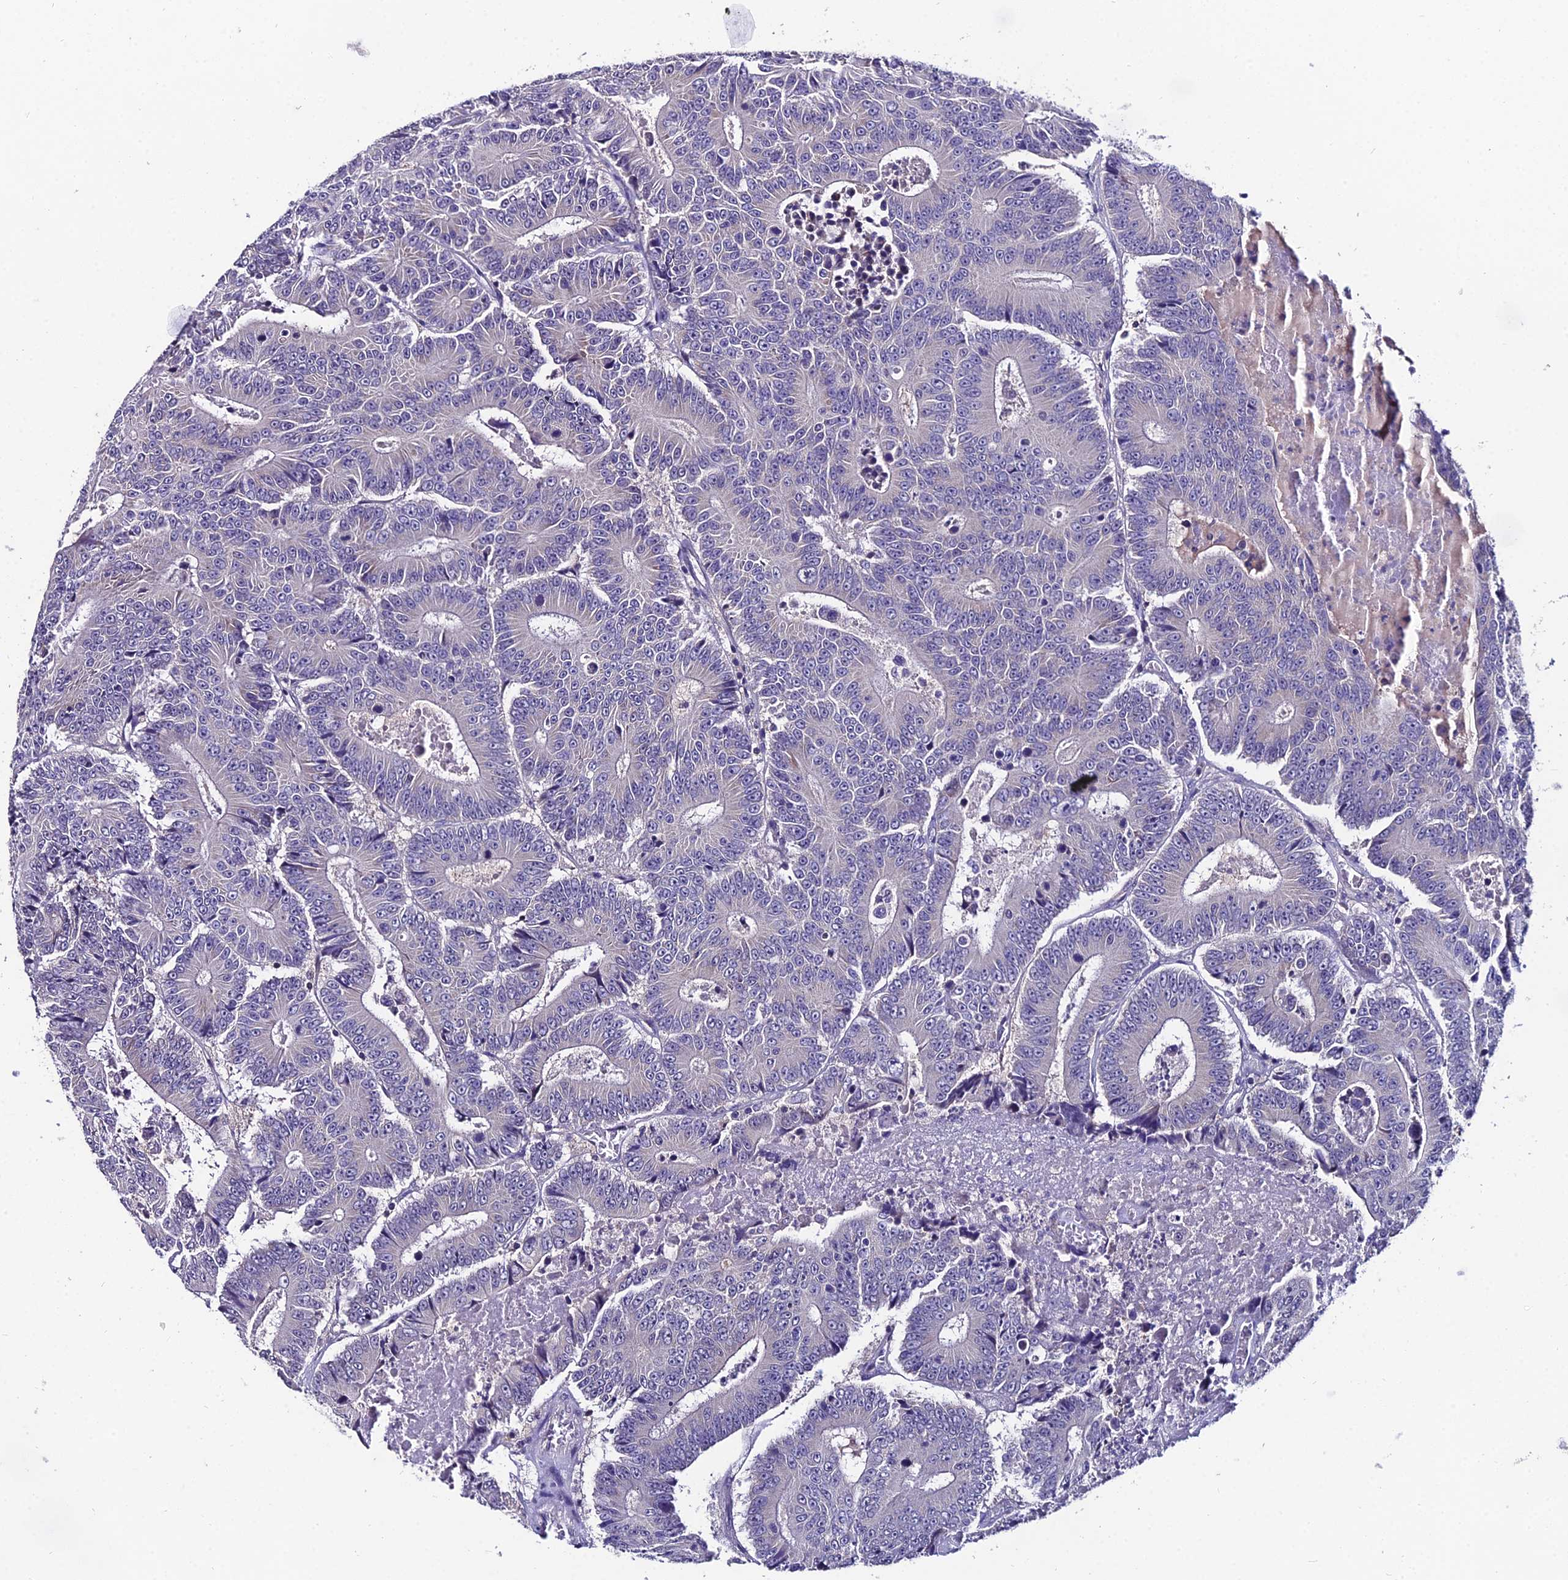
{"staining": {"intensity": "negative", "quantity": "none", "location": "none"}, "tissue": "colorectal cancer", "cell_type": "Tumor cells", "image_type": "cancer", "snomed": [{"axis": "morphology", "description": "Adenocarcinoma, NOS"}, {"axis": "topography", "description": "Colon"}], "caption": "This is an immunohistochemistry (IHC) photomicrograph of colorectal cancer (adenocarcinoma). There is no expression in tumor cells.", "gene": "LGALS7", "patient": {"sex": "male", "age": 83}}